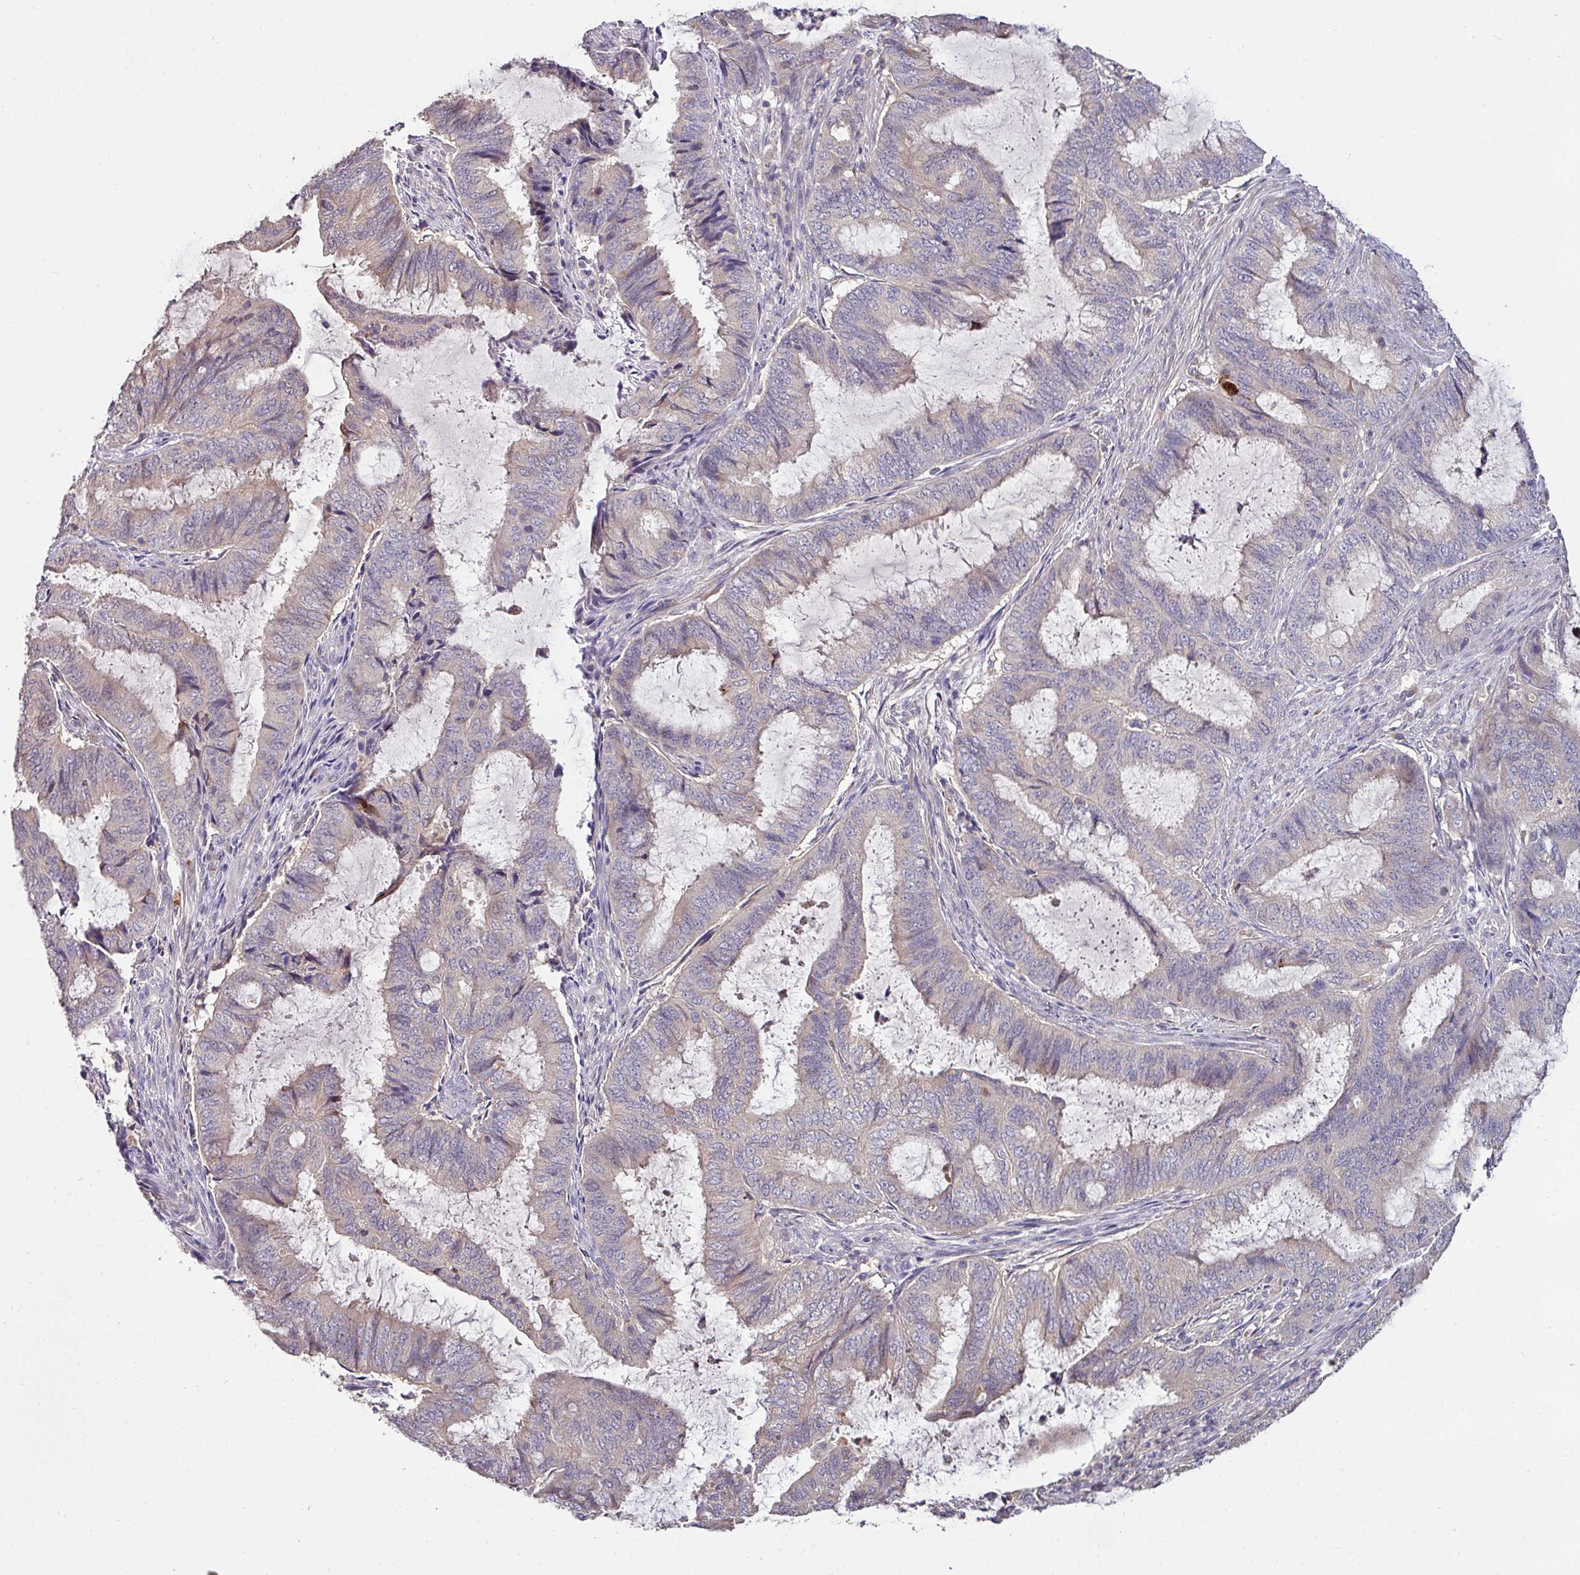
{"staining": {"intensity": "negative", "quantity": "none", "location": "none"}, "tissue": "endometrial cancer", "cell_type": "Tumor cells", "image_type": "cancer", "snomed": [{"axis": "morphology", "description": "Adenocarcinoma, NOS"}, {"axis": "topography", "description": "Endometrium"}], "caption": "Immunohistochemistry (IHC) of endometrial adenocarcinoma exhibits no positivity in tumor cells.", "gene": "AEBP2", "patient": {"sex": "female", "age": 51}}